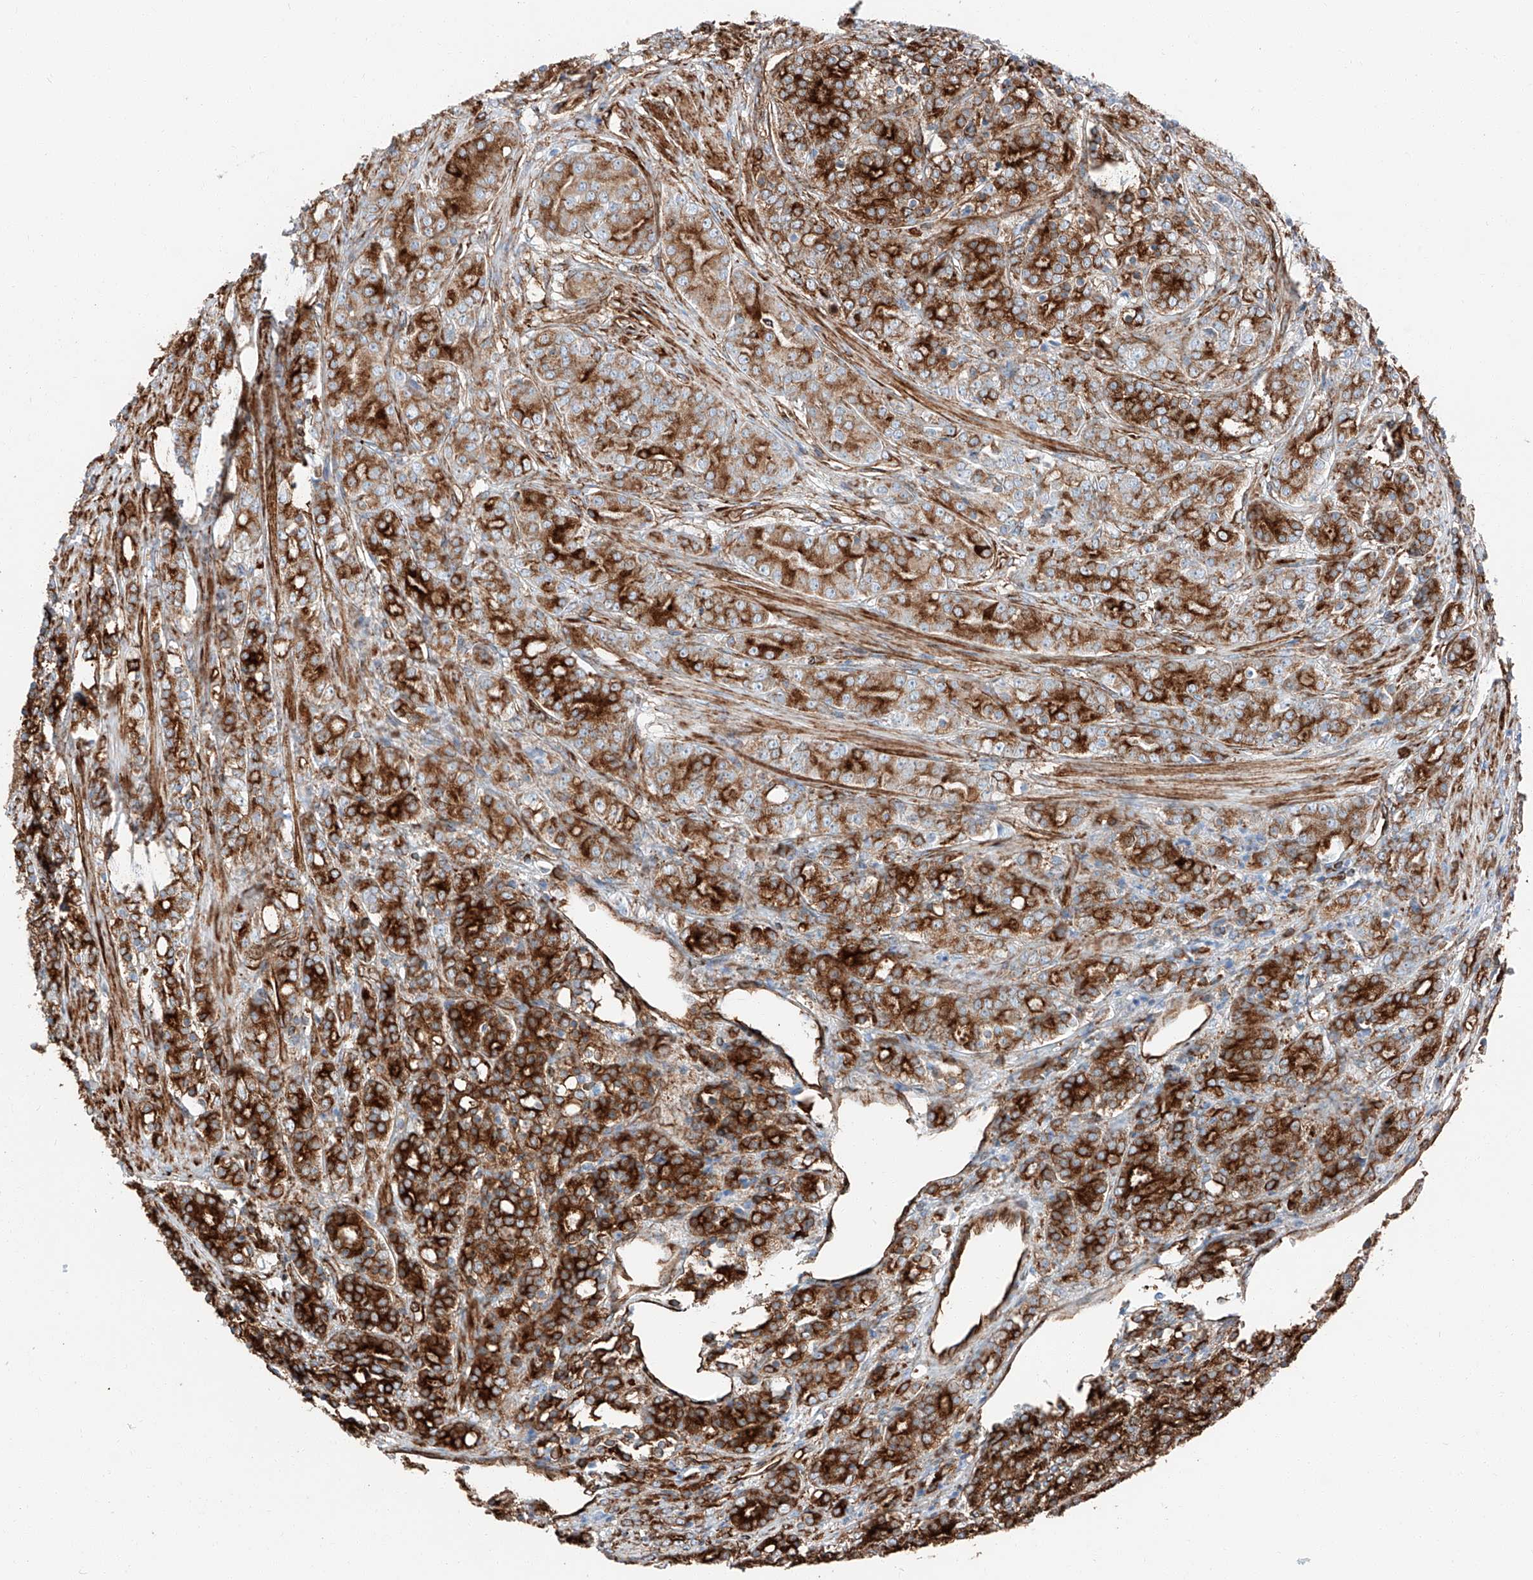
{"staining": {"intensity": "strong", "quantity": ">75%", "location": "cytoplasmic/membranous"}, "tissue": "prostate cancer", "cell_type": "Tumor cells", "image_type": "cancer", "snomed": [{"axis": "morphology", "description": "Adenocarcinoma, High grade"}, {"axis": "topography", "description": "Prostate"}], "caption": "This micrograph shows immunohistochemistry staining of prostate cancer (high-grade adenocarcinoma), with high strong cytoplasmic/membranous staining in approximately >75% of tumor cells.", "gene": "ZNF804A", "patient": {"sex": "male", "age": 62}}